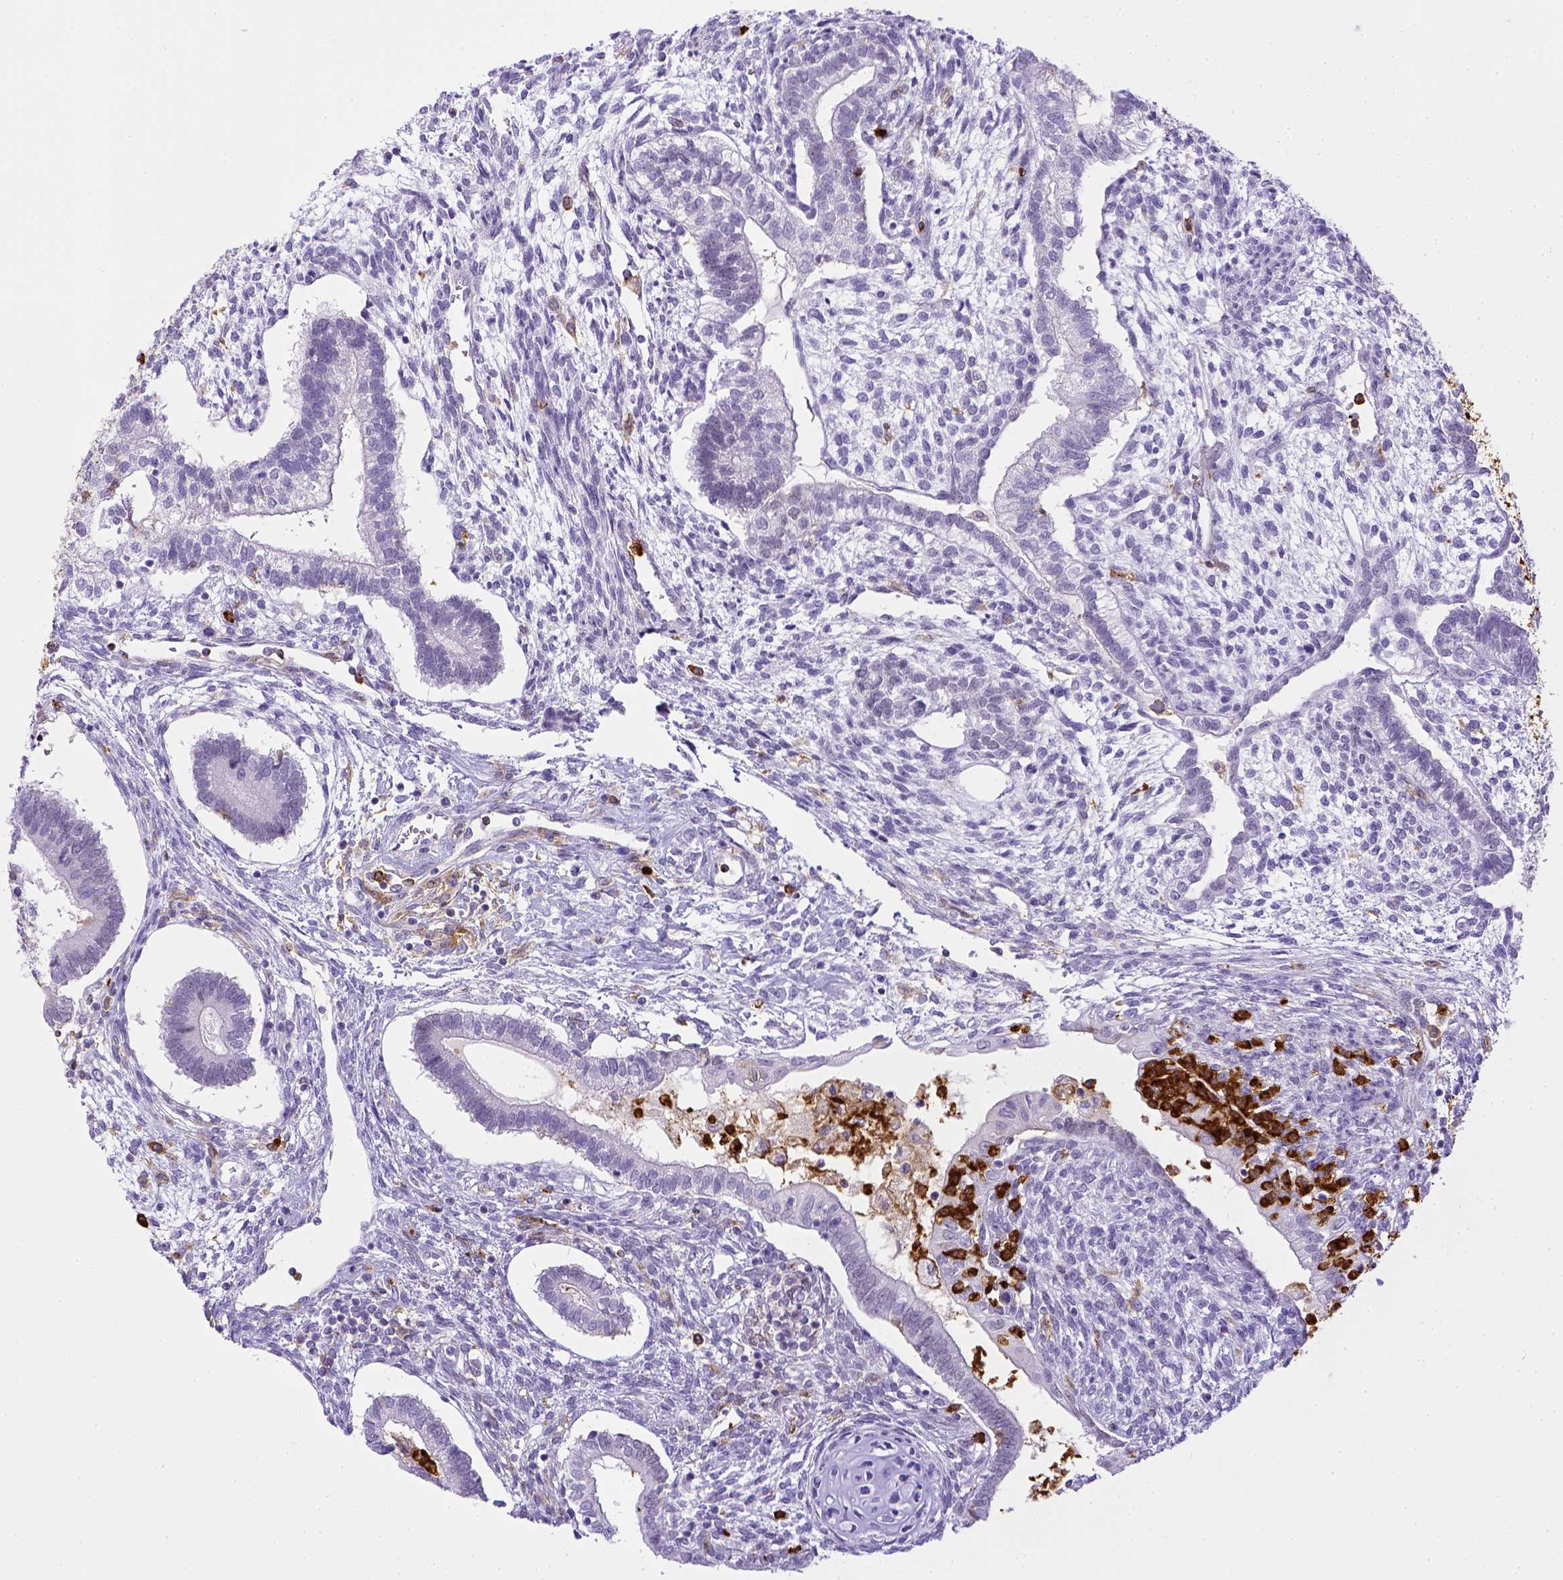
{"staining": {"intensity": "negative", "quantity": "none", "location": "none"}, "tissue": "testis cancer", "cell_type": "Tumor cells", "image_type": "cancer", "snomed": [{"axis": "morphology", "description": "Carcinoma, Embryonal, NOS"}, {"axis": "topography", "description": "Testis"}], "caption": "IHC of testis cancer reveals no staining in tumor cells.", "gene": "ITGAM", "patient": {"sex": "male", "age": 37}}